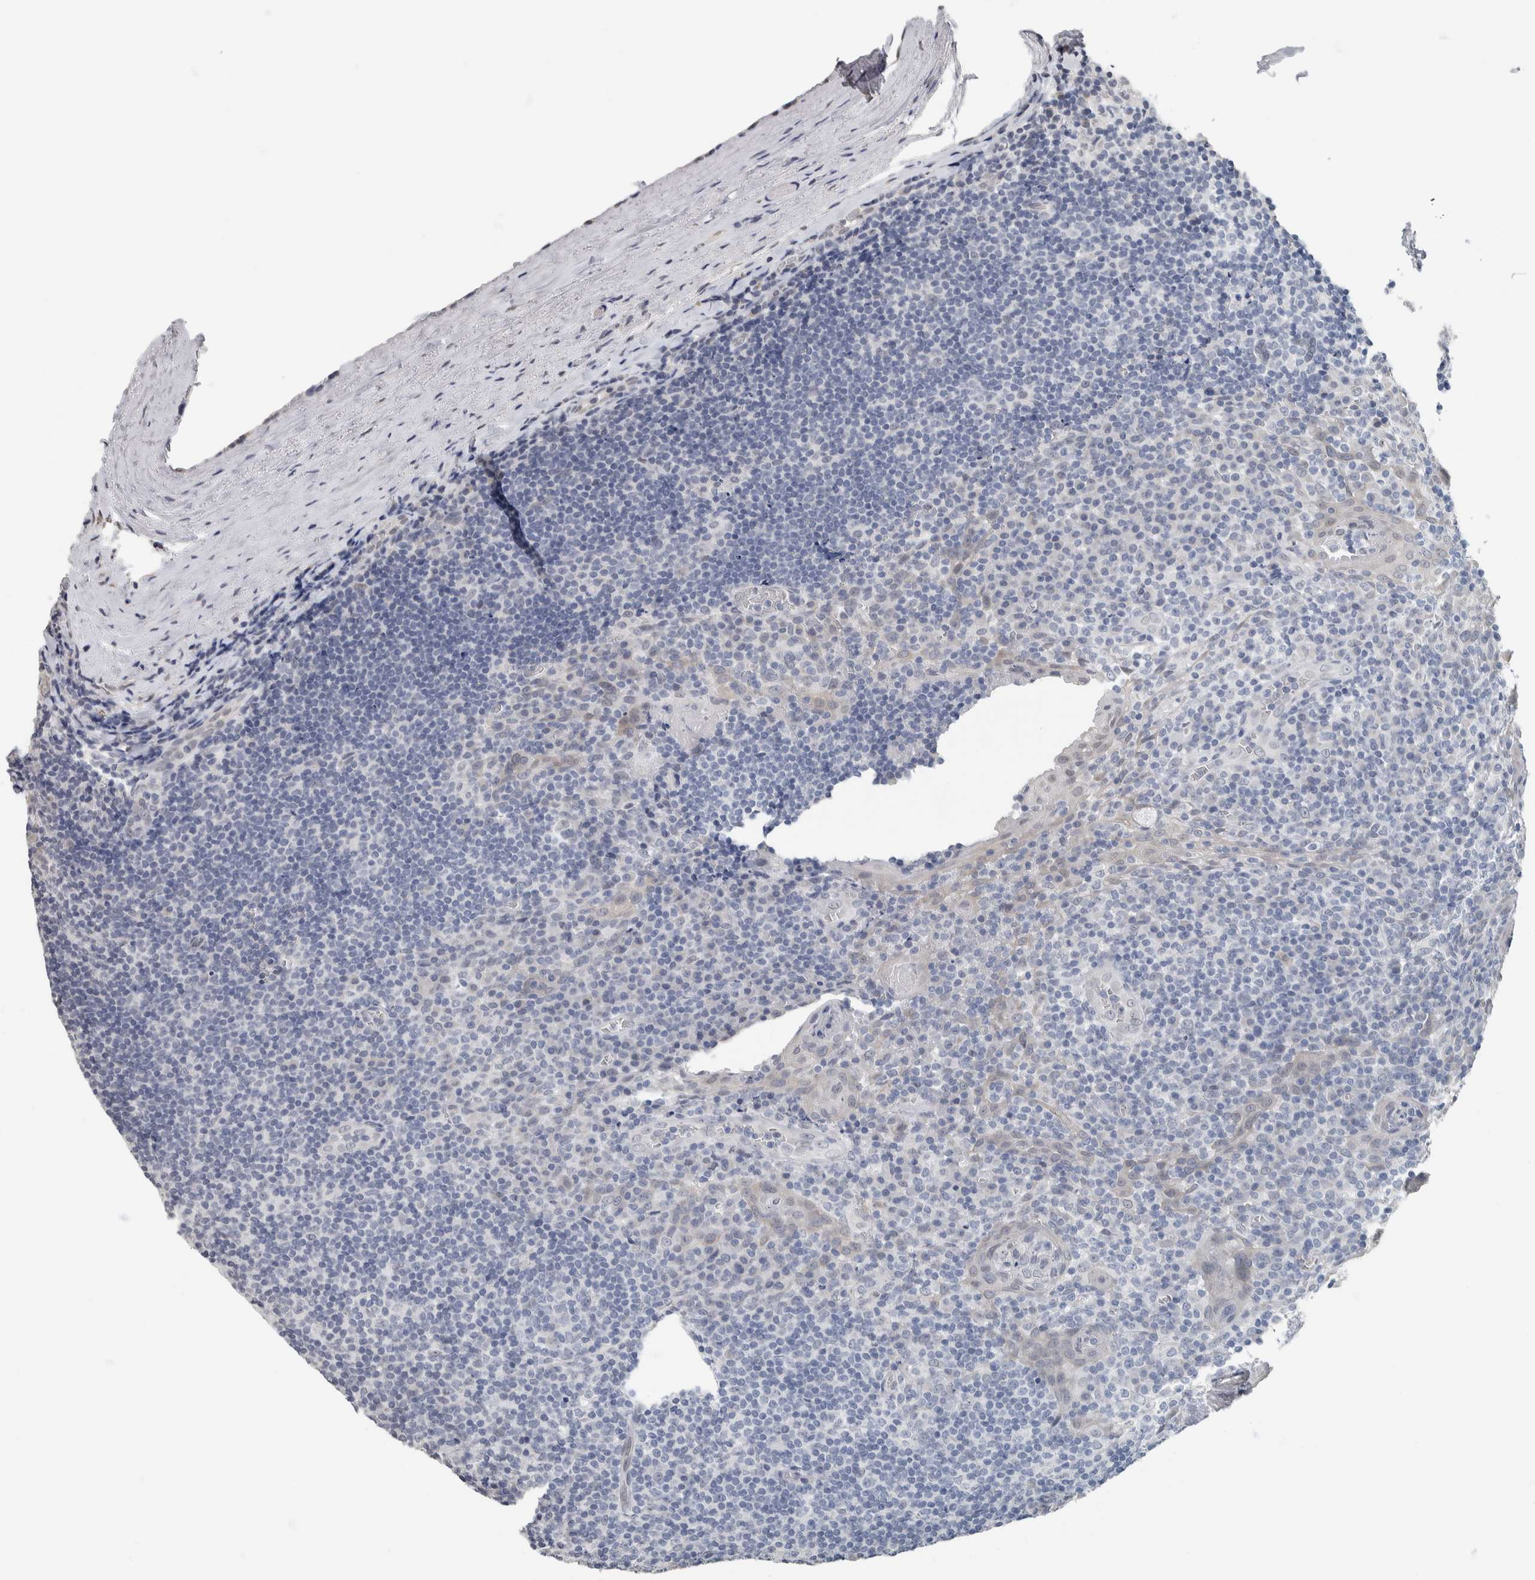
{"staining": {"intensity": "negative", "quantity": "none", "location": "none"}, "tissue": "tonsil", "cell_type": "Germinal center cells", "image_type": "normal", "snomed": [{"axis": "morphology", "description": "Normal tissue, NOS"}, {"axis": "topography", "description": "Tonsil"}], "caption": "An image of human tonsil is negative for staining in germinal center cells. (DAB (3,3'-diaminobenzidine) immunohistochemistry visualized using brightfield microscopy, high magnification).", "gene": "NEFM", "patient": {"sex": "male", "age": 37}}